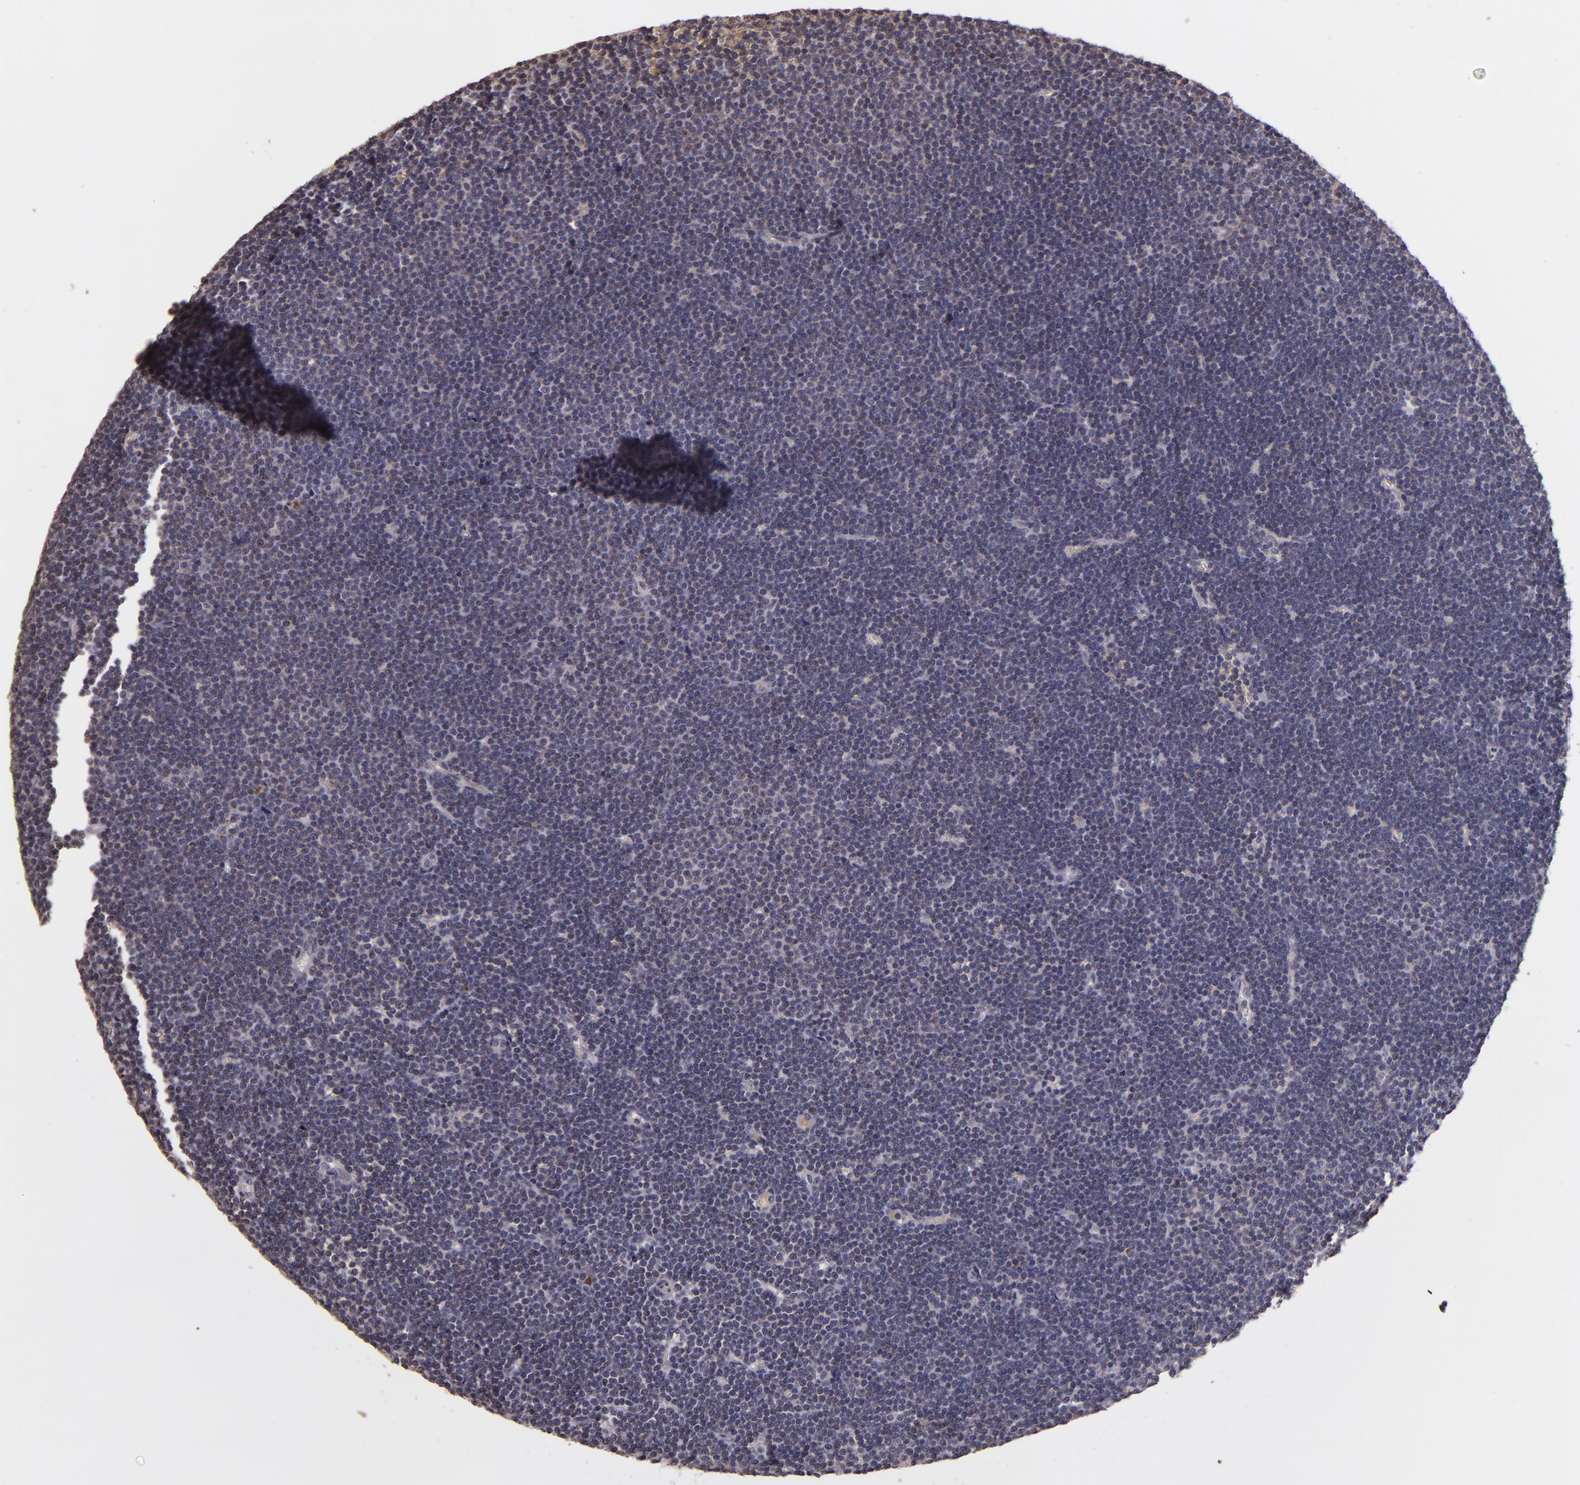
{"staining": {"intensity": "negative", "quantity": "none", "location": "none"}, "tissue": "lymphoma", "cell_type": "Tumor cells", "image_type": "cancer", "snomed": [{"axis": "morphology", "description": "Malignant lymphoma, non-Hodgkin's type, Low grade"}, {"axis": "topography", "description": "Lymph node"}], "caption": "Human lymphoma stained for a protein using IHC demonstrates no positivity in tumor cells.", "gene": "ABL1", "patient": {"sex": "female", "age": 73}}